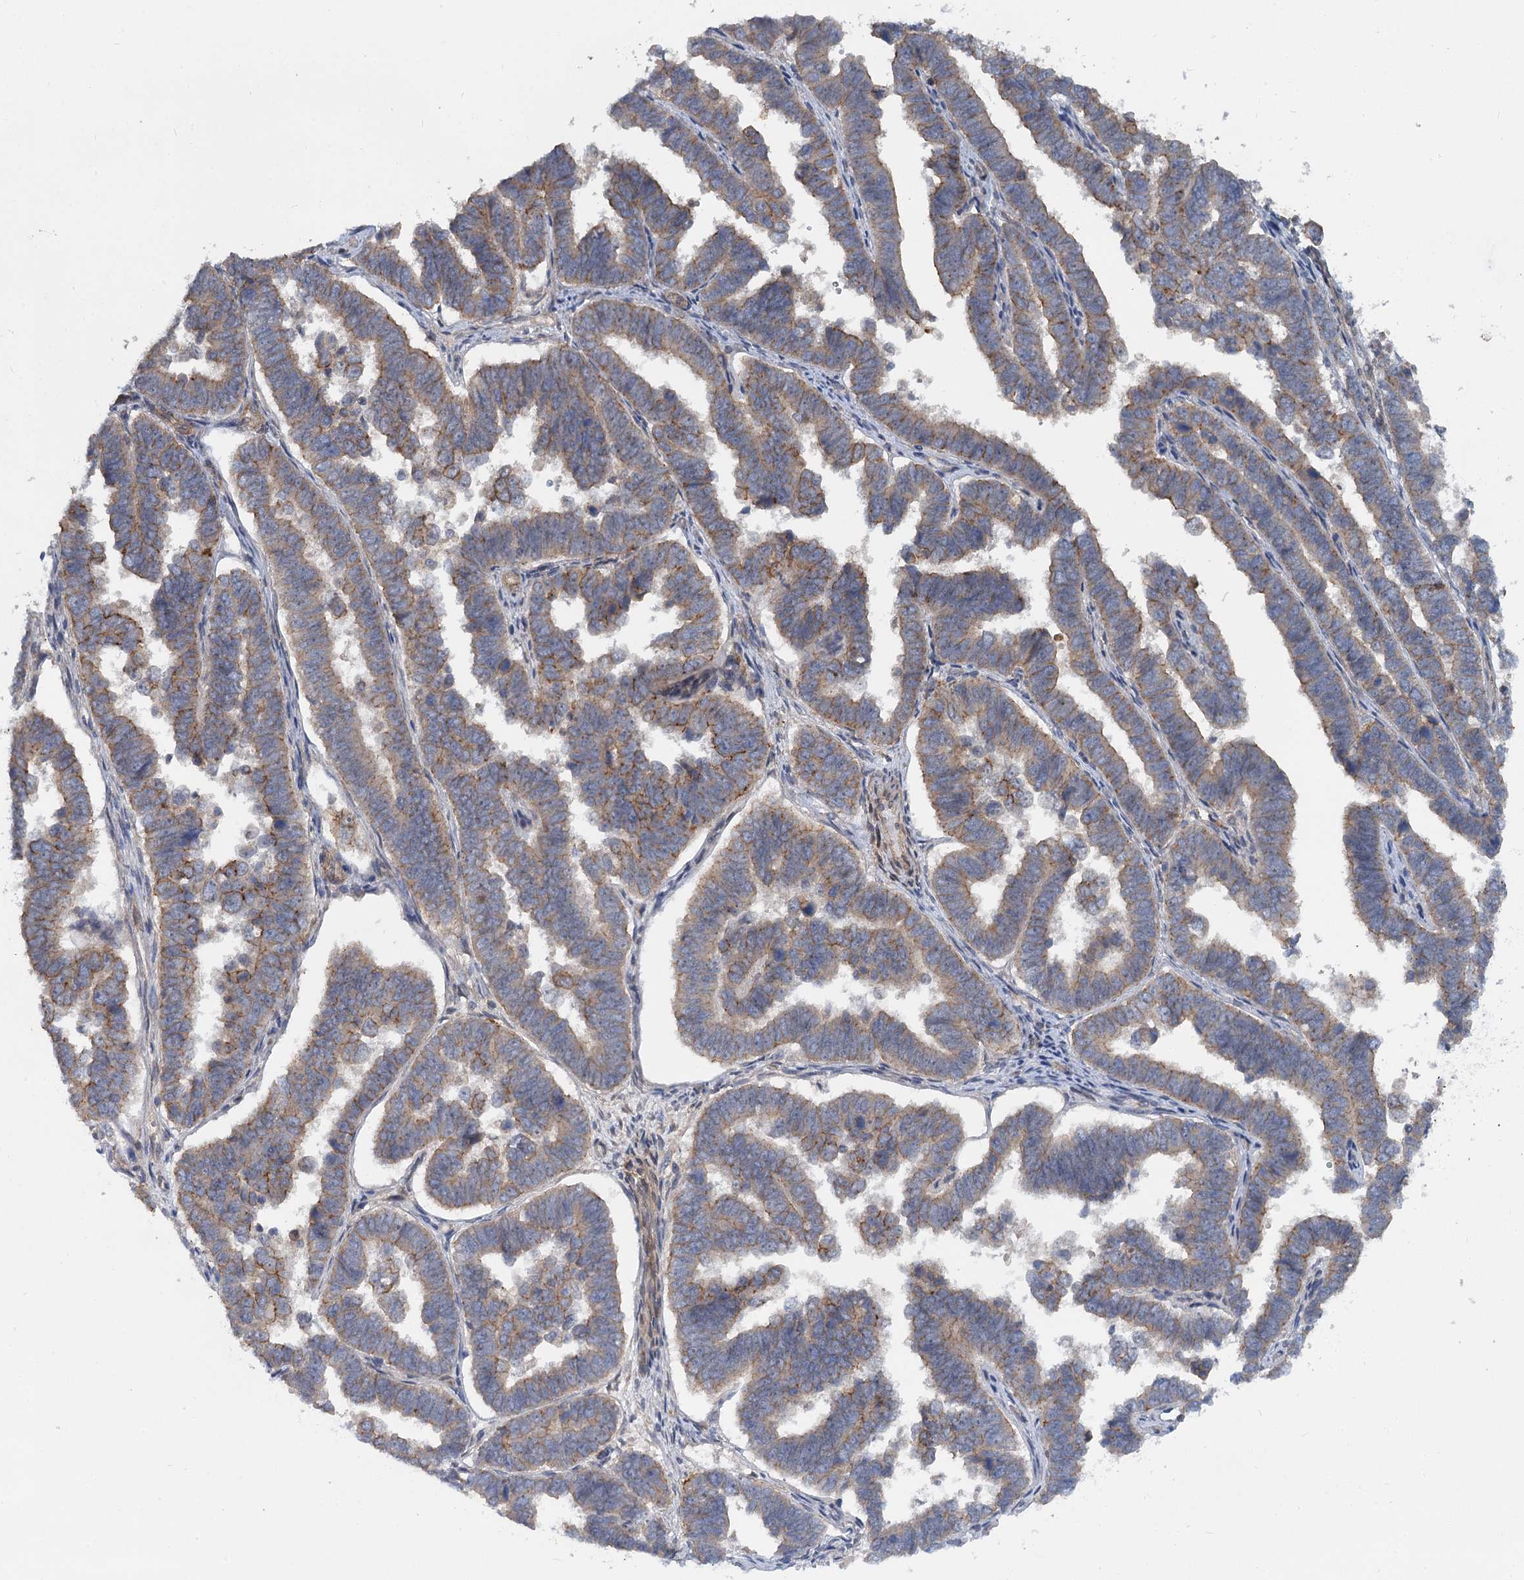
{"staining": {"intensity": "weak", "quantity": ">75%", "location": "cytoplasmic/membranous"}, "tissue": "endometrial cancer", "cell_type": "Tumor cells", "image_type": "cancer", "snomed": [{"axis": "morphology", "description": "Adenocarcinoma, NOS"}, {"axis": "topography", "description": "Endometrium"}], "caption": "About >75% of tumor cells in endometrial adenocarcinoma demonstrate weak cytoplasmic/membranous protein expression as visualized by brown immunohistochemical staining.", "gene": "ZNF324", "patient": {"sex": "female", "age": 75}}